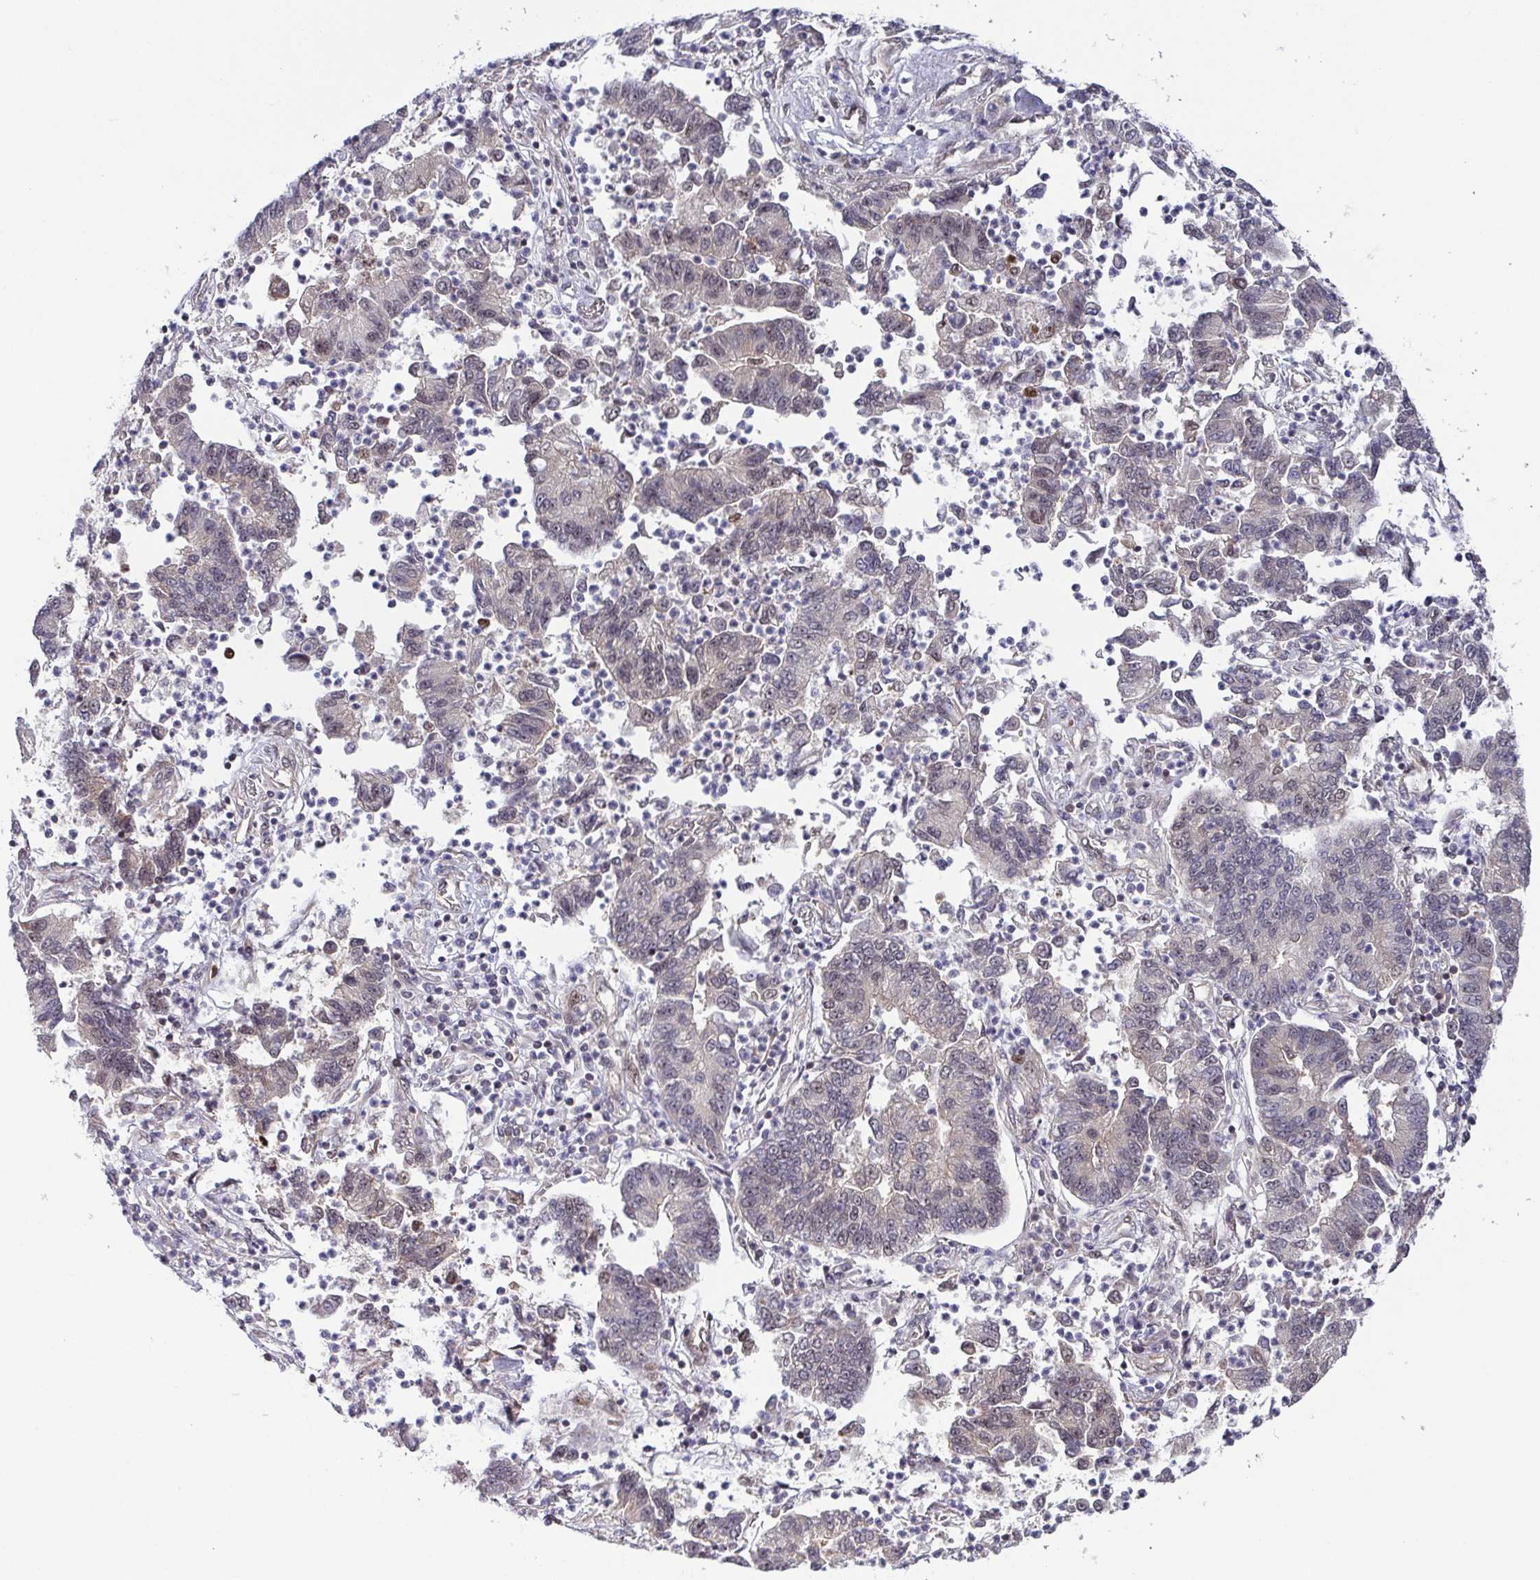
{"staining": {"intensity": "negative", "quantity": "none", "location": "none"}, "tissue": "lung cancer", "cell_type": "Tumor cells", "image_type": "cancer", "snomed": [{"axis": "morphology", "description": "Adenocarcinoma, NOS"}, {"axis": "topography", "description": "Lung"}], "caption": "High magnification brightfield microscopy of lung cancer (adenocarcinoma) stained with DAB (brown) and counterstained with hematoxylin (blue): tumor cells show no significant expression.", "gene": "DNAJB1", "patient": {"sex": "female", "age": 57}}